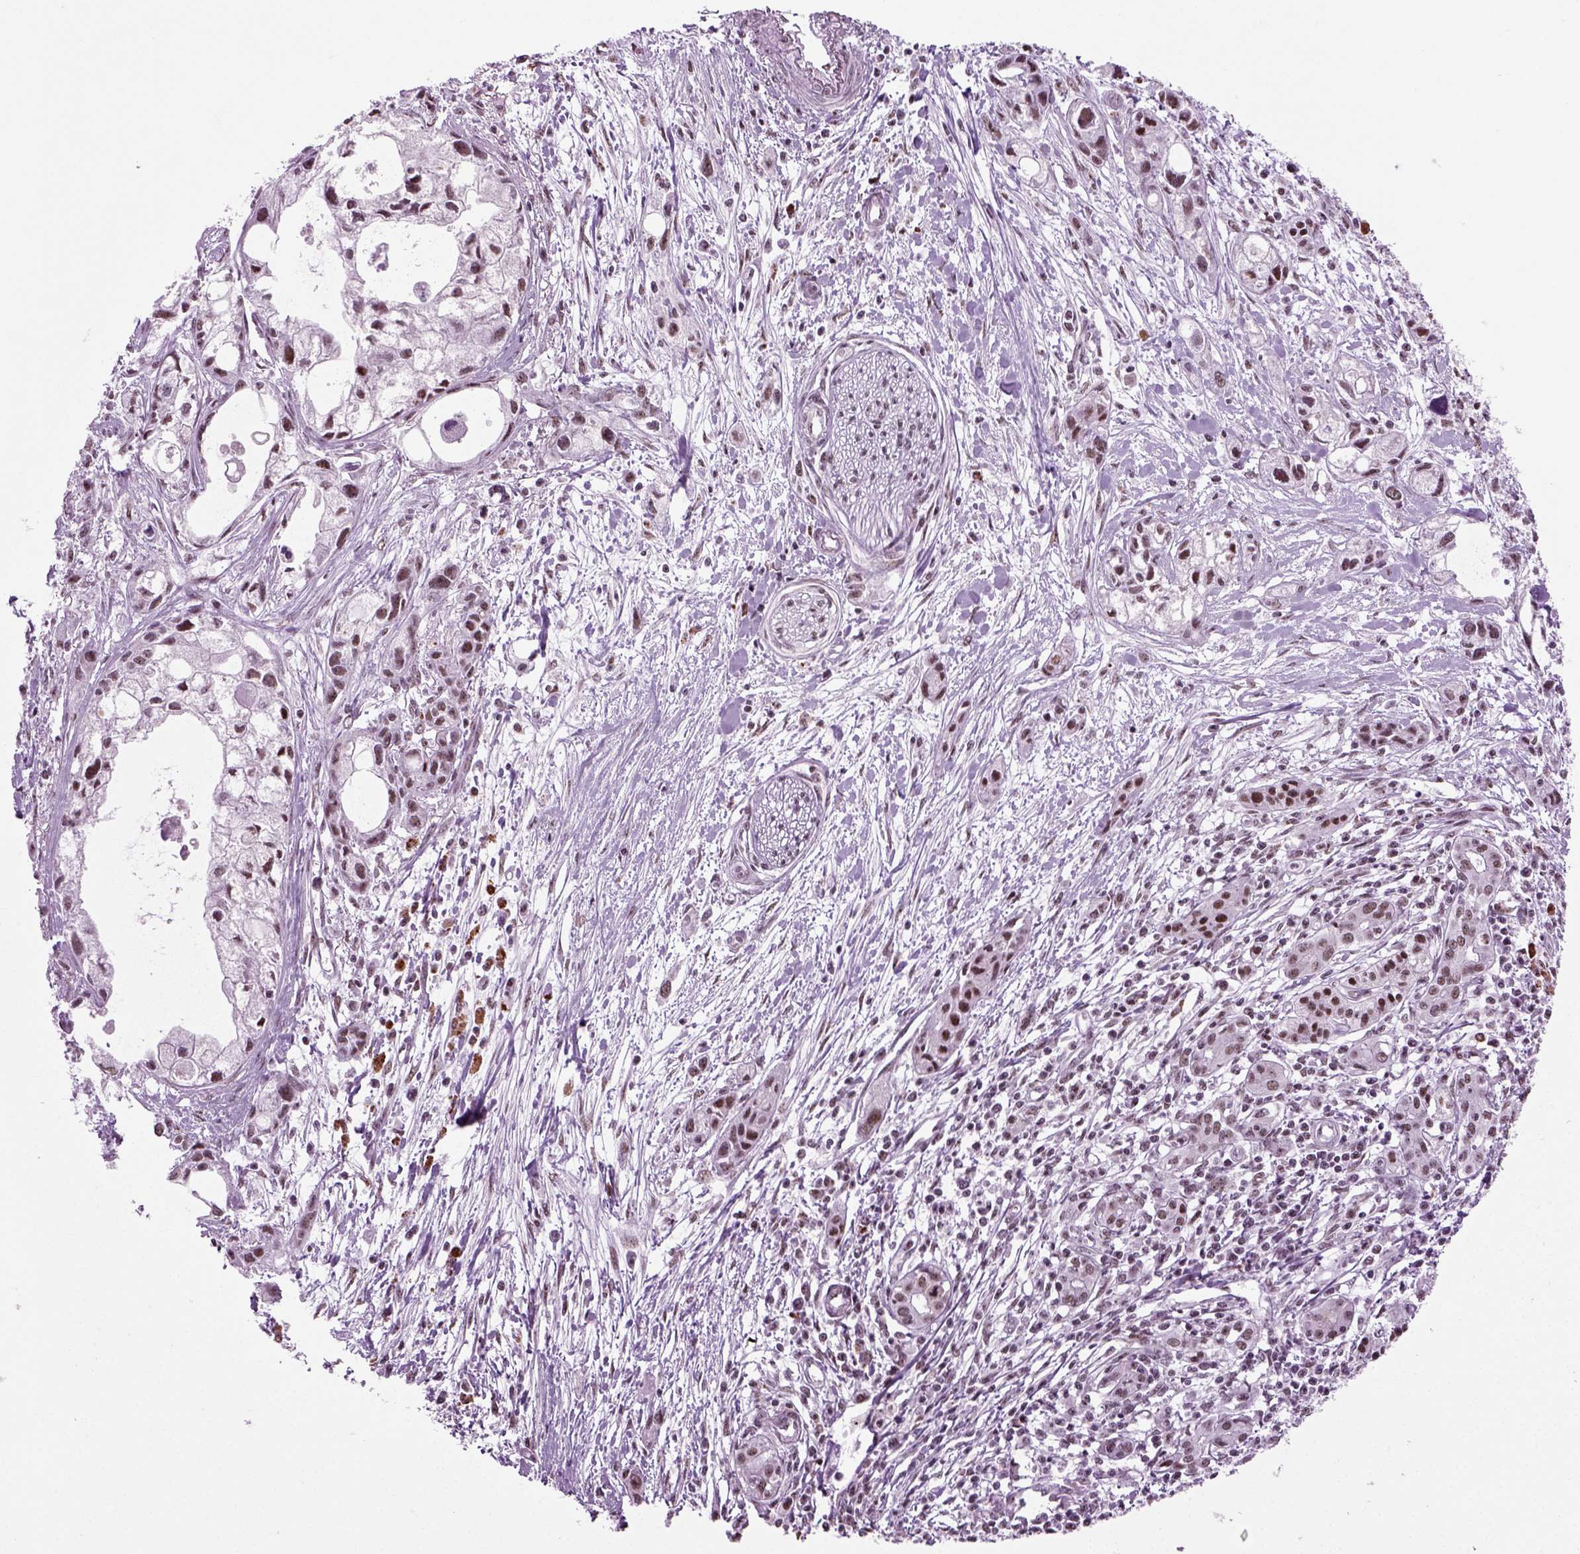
{"staining": {"intensity": "moderate", "quantity": "<25%", "location": "nuclear"}, "tissue": "pancreatic cancer", "cell_type": "Tumor cells", "image_type": "cancer", "snomed": [{"axis": "morphology", "description": "Adenocarcinoma, NOS"}, {"axis": "topography", "description": "Pancreas"}], "caption": "A histopathology image of human pancreatic cancer stained for a protein shows moderate nuclear brown staining in tumor cells. Nuclei are stained in blue.", "gene": "RCOR3", "patient": {"sex": "female", "age": 61}}